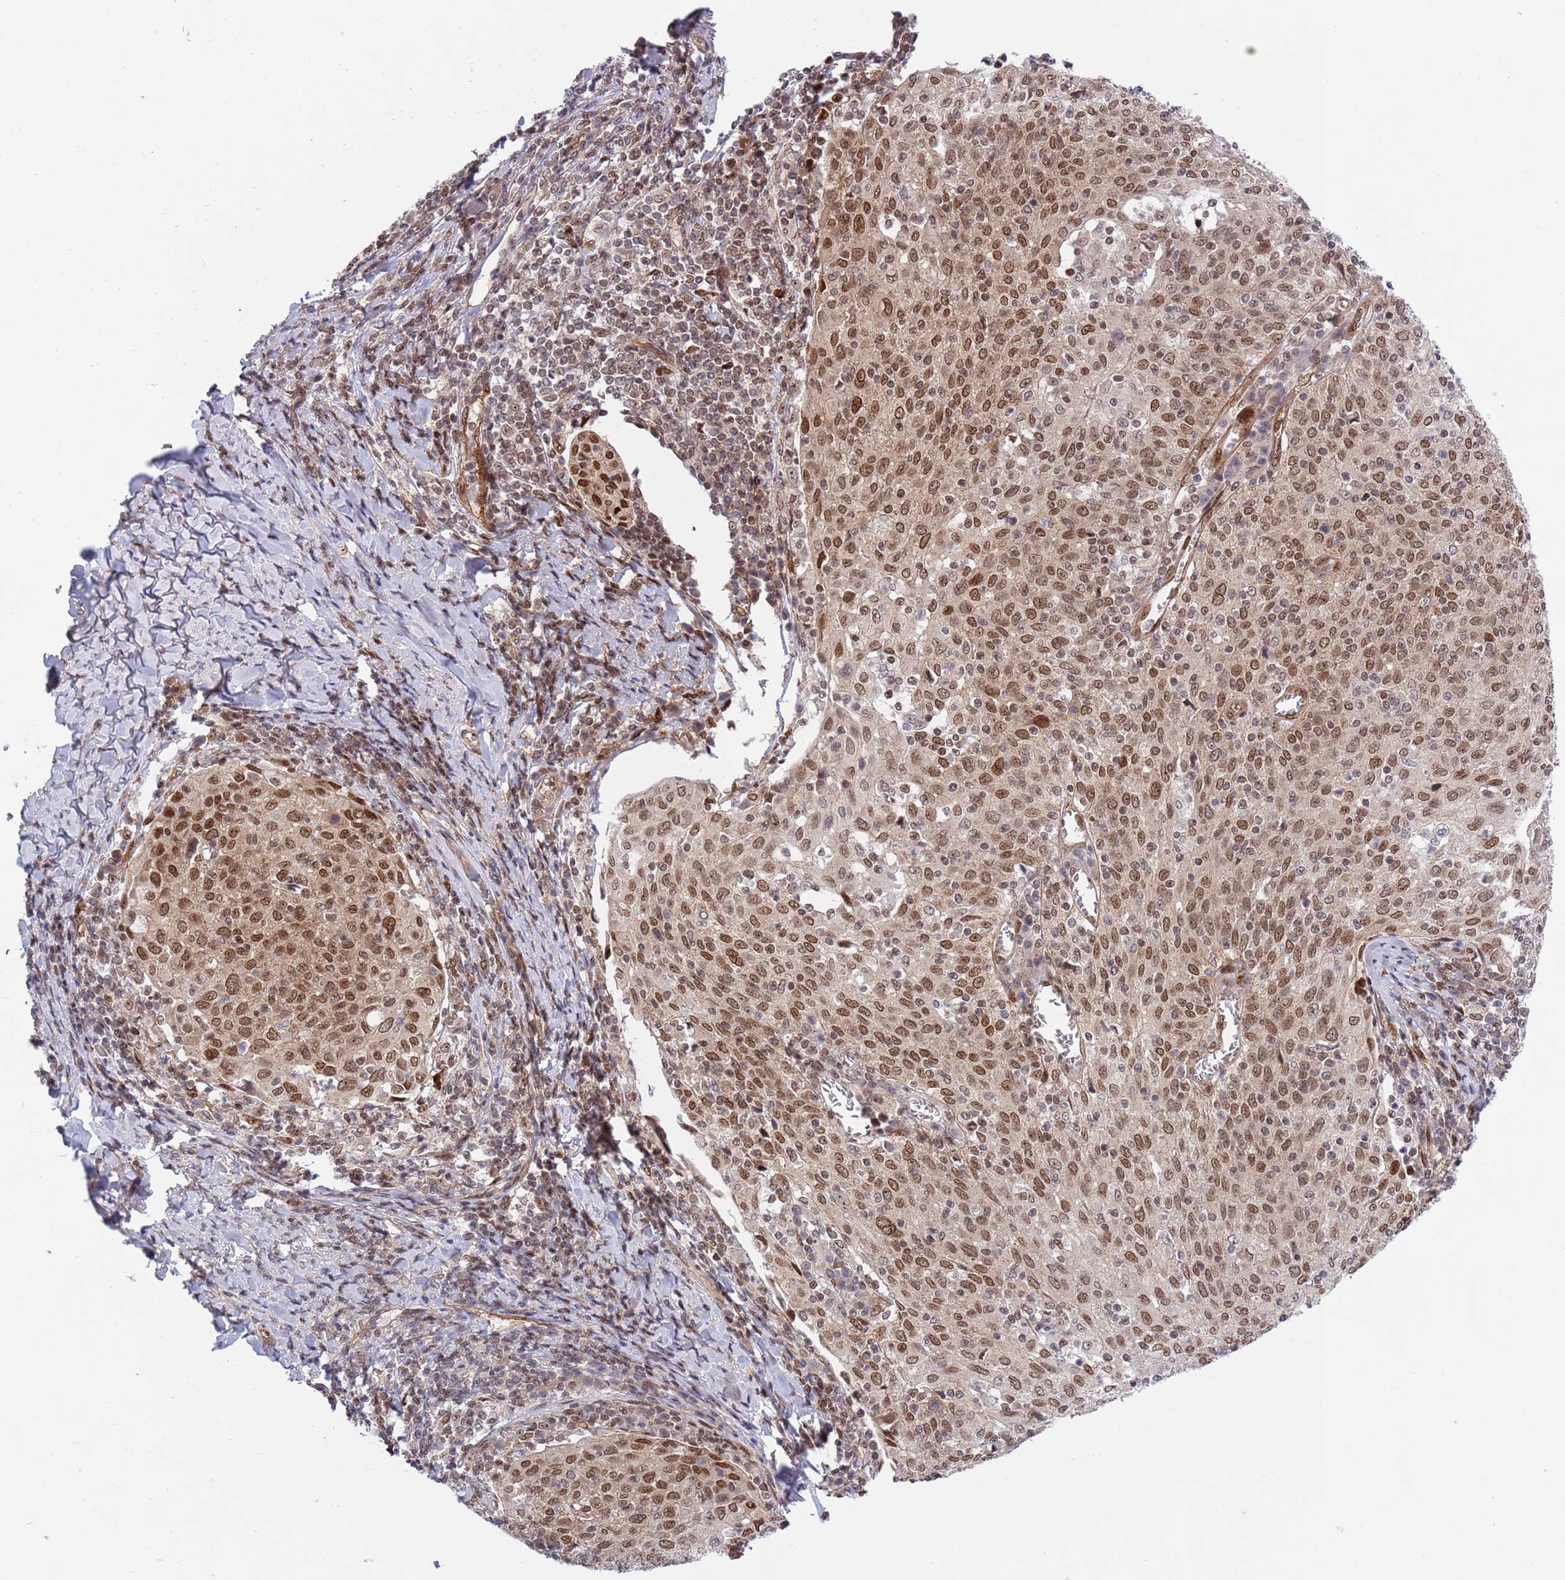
{"staining": {"intensity": "strong", "quantity": ">75%", "location": "nuclear"}, "tissue": "cervical cancer", "cell_type": "Tumor cells", "image_type": "cancer", "snomed": [{"axis": "morphology", "description": "Squamous cell carcinoma, NOS"}, {"axis": "topography", "description": "Cervix"}], "caption": "Immunohistochemical staining of human cervical cancer shows strong nuclear protein expression in about >75% of tumor cells. Immunohistochemistry (ihc) stains the protein of interest in brown and the nuclei are stained blue.", "gene": "TBX10", "patient": {"sex": "female", "age": 52}}